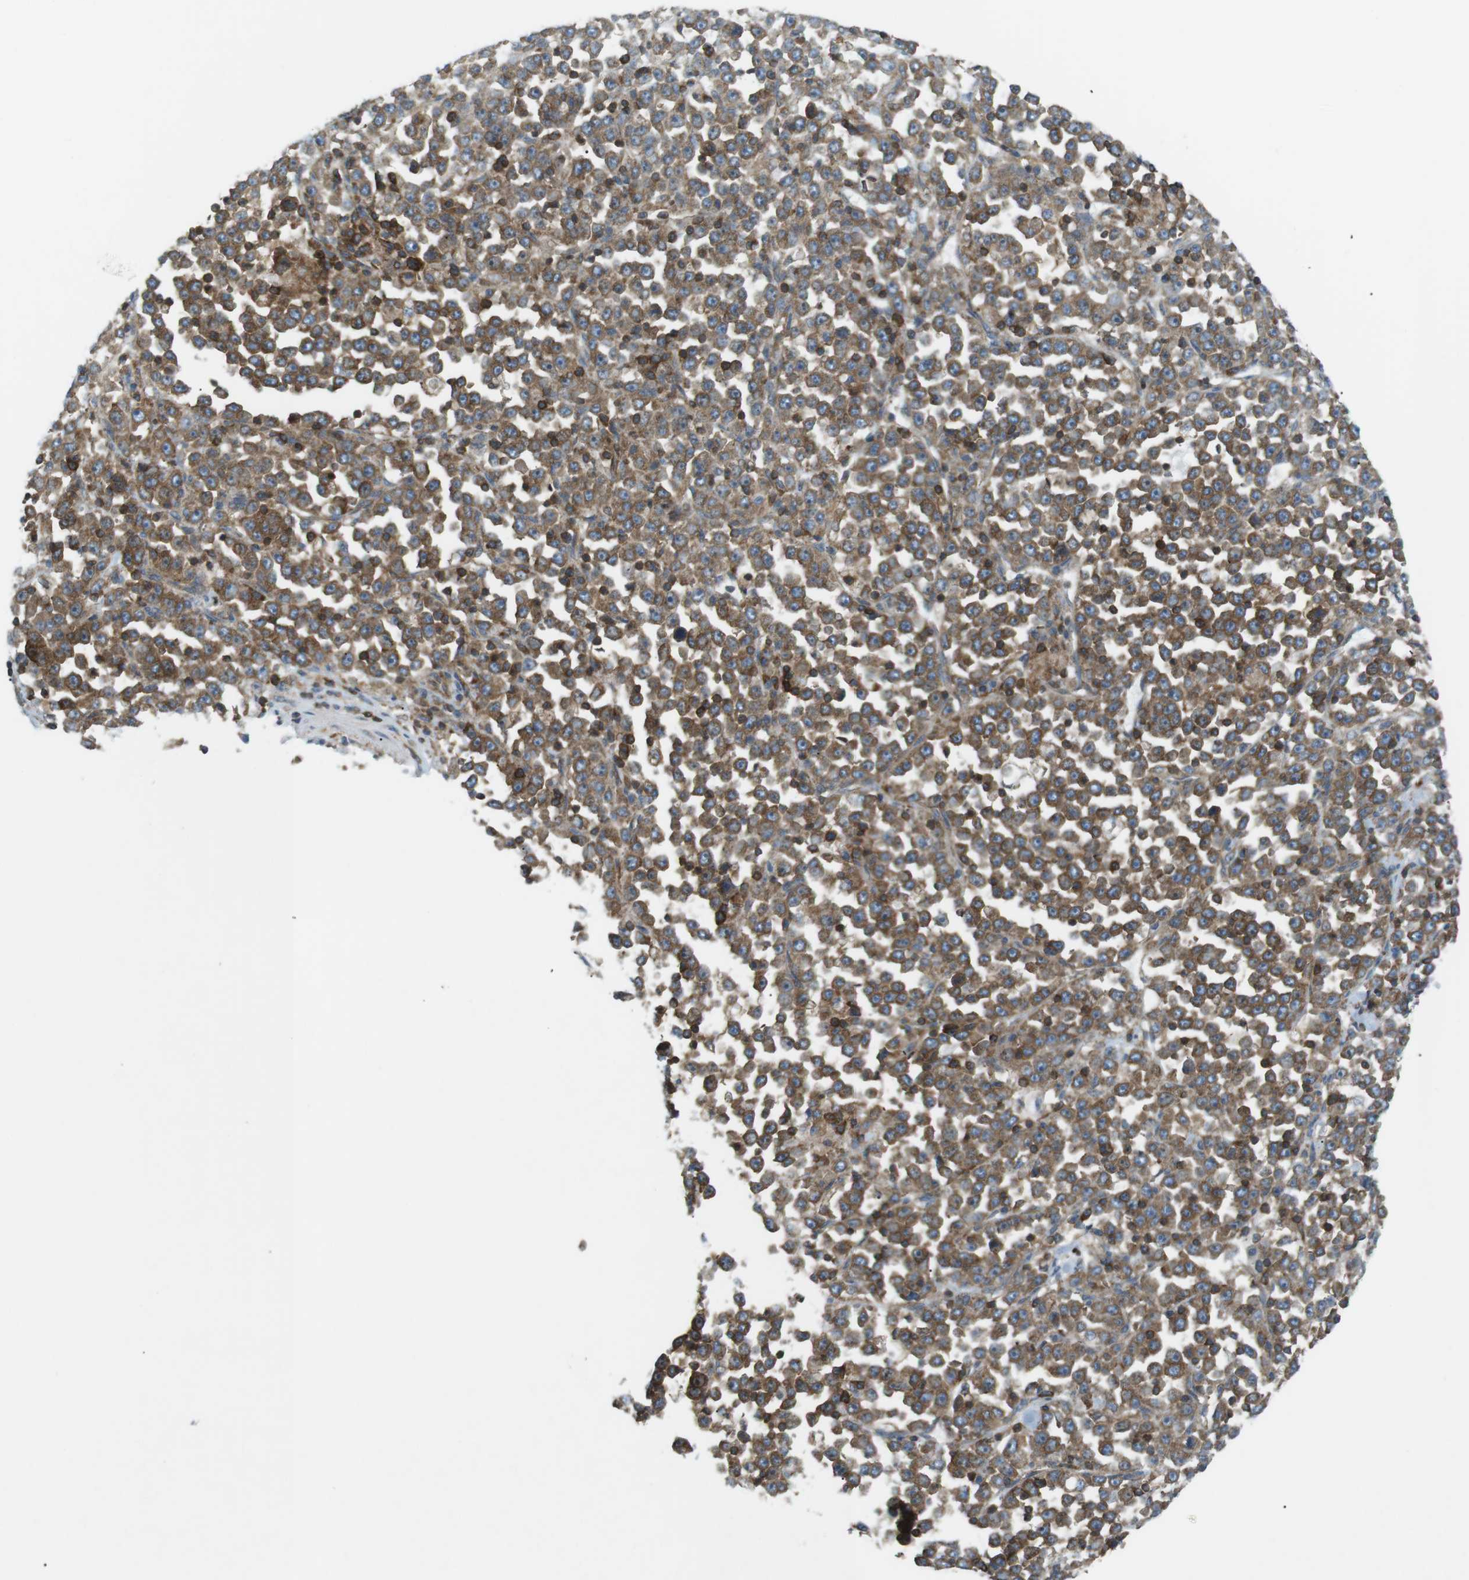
{"staining": {"intensity": "moderate", "quantity": ">75%", "location": "cytoplasmic/membranous"}, "tissue": "stomach cancer", "cell_type": "Tumor cells", "image_type": "cancer", "snomed": [{"axis": "morphology", "description": "Normal tissue, NOS"}, {"axis": "morphology", "description": "Adenocarcinoma, NOS"}, {"axis": "topography", "description": "Stomach, upper"}, {"axis": "topography", "description": "Stomach"}], "caption": "Brown immunohistochemical staining in adenocarcinoma (stomach) demonstrates moderate cytoplasmic/membranous staining in about >75% of tumor cells. The staining was performed using DAB, with brown indicating positive protein expression. Nuclei are stained blue with hematoxylin.", "gene": "FLII", "patient": {"sex": "male", "age": 59}}